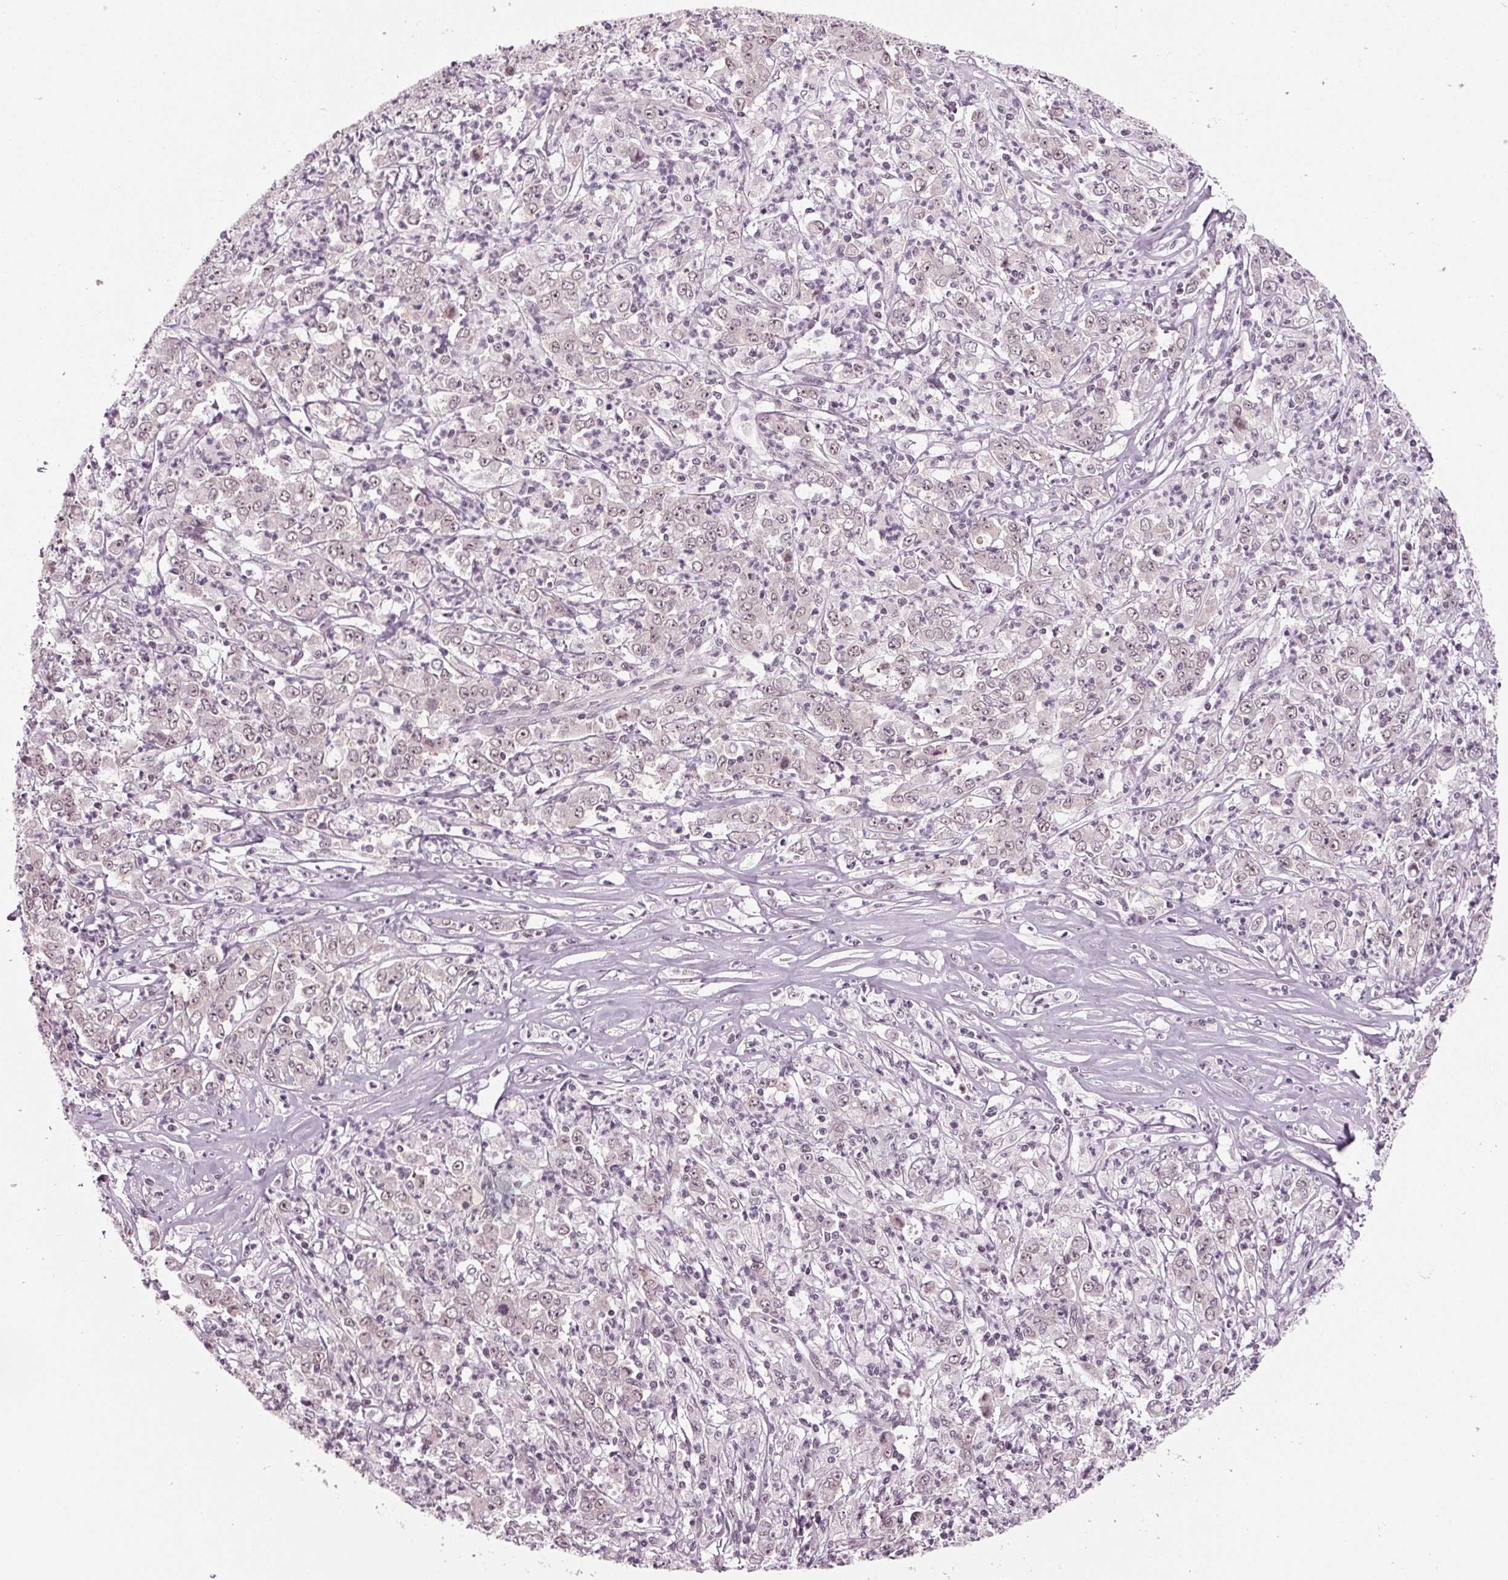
{"staining": {"intensity": "weak", "quantity": "<25%", "location": "nuclear"}, "tissue": "stomach cancer", "cell_type": "Tumor cells", "image_type": "cancer", "snomed": [{"axis": "morphology", "description": "Adenocarcinoma, NOS"}, {"axis": "topography", "description": "Stomach, lower"}], "caption": "Human adenocarcinoma (stomach) stained for a protein using immunohistochemistry displays no staining in tumor cells.", "gene": "DDX41", "patient": {"sex": "female", "age": 71}}